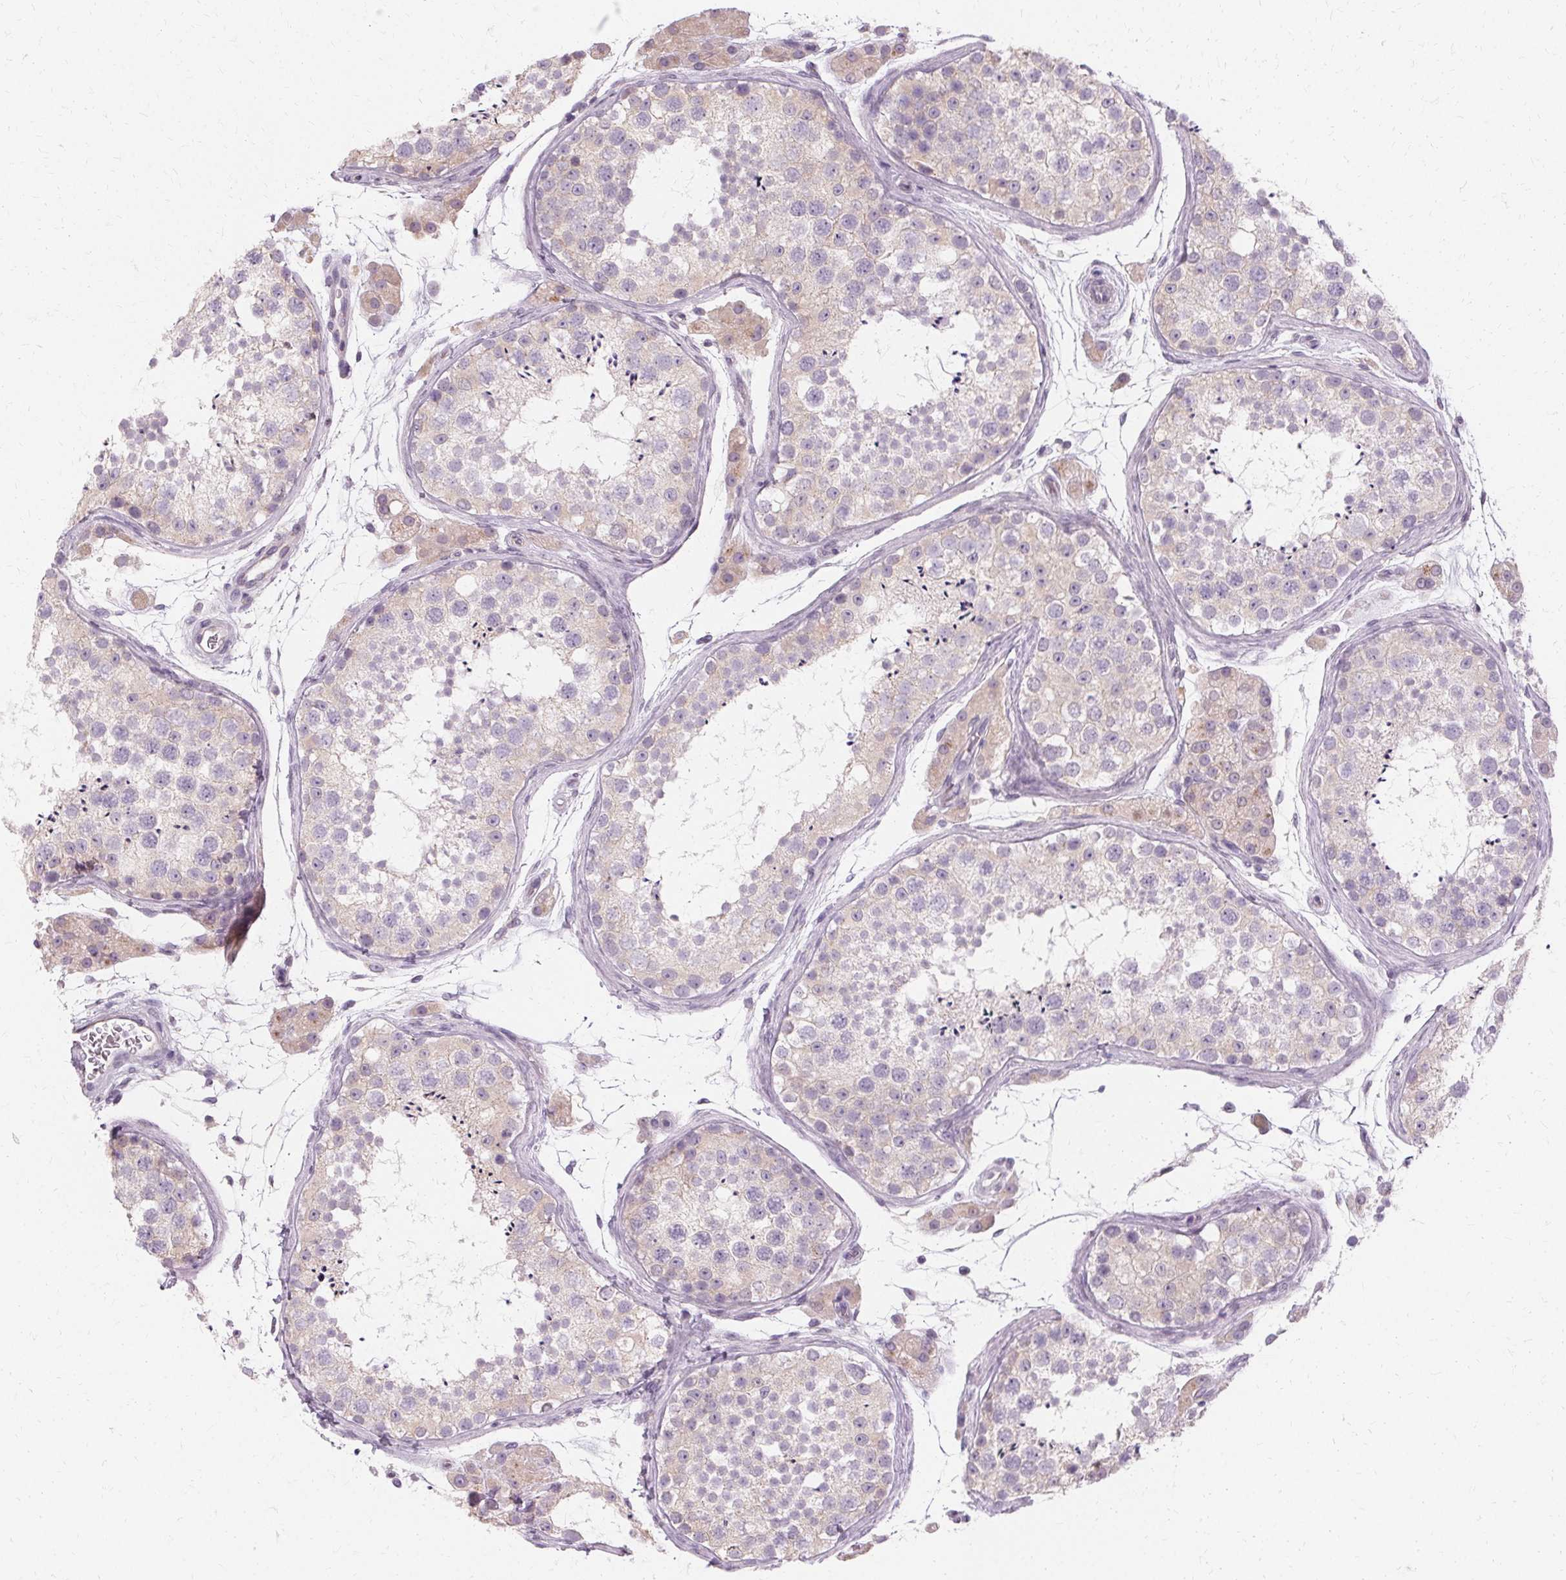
{"staining": {"intensity": "negative", "quantity": "none", "location": "none"}, "tissue": "testis", "cell_type": "Cells in seminiferous ducts", "image_type": "normal", "snomed": [{"axis": "morphology", "description": "Normal tissue, NOS"}, {"axis": "topography", "description": "Testis"}], "caption": "Immunohistochemical staining of normal testis displays no significant expression in cells in seminiferous ducts. (DAB immunohistochemistry, high magnification).", "gene": "FCRL3", "patient": {"sex": "male", "age": 41}}